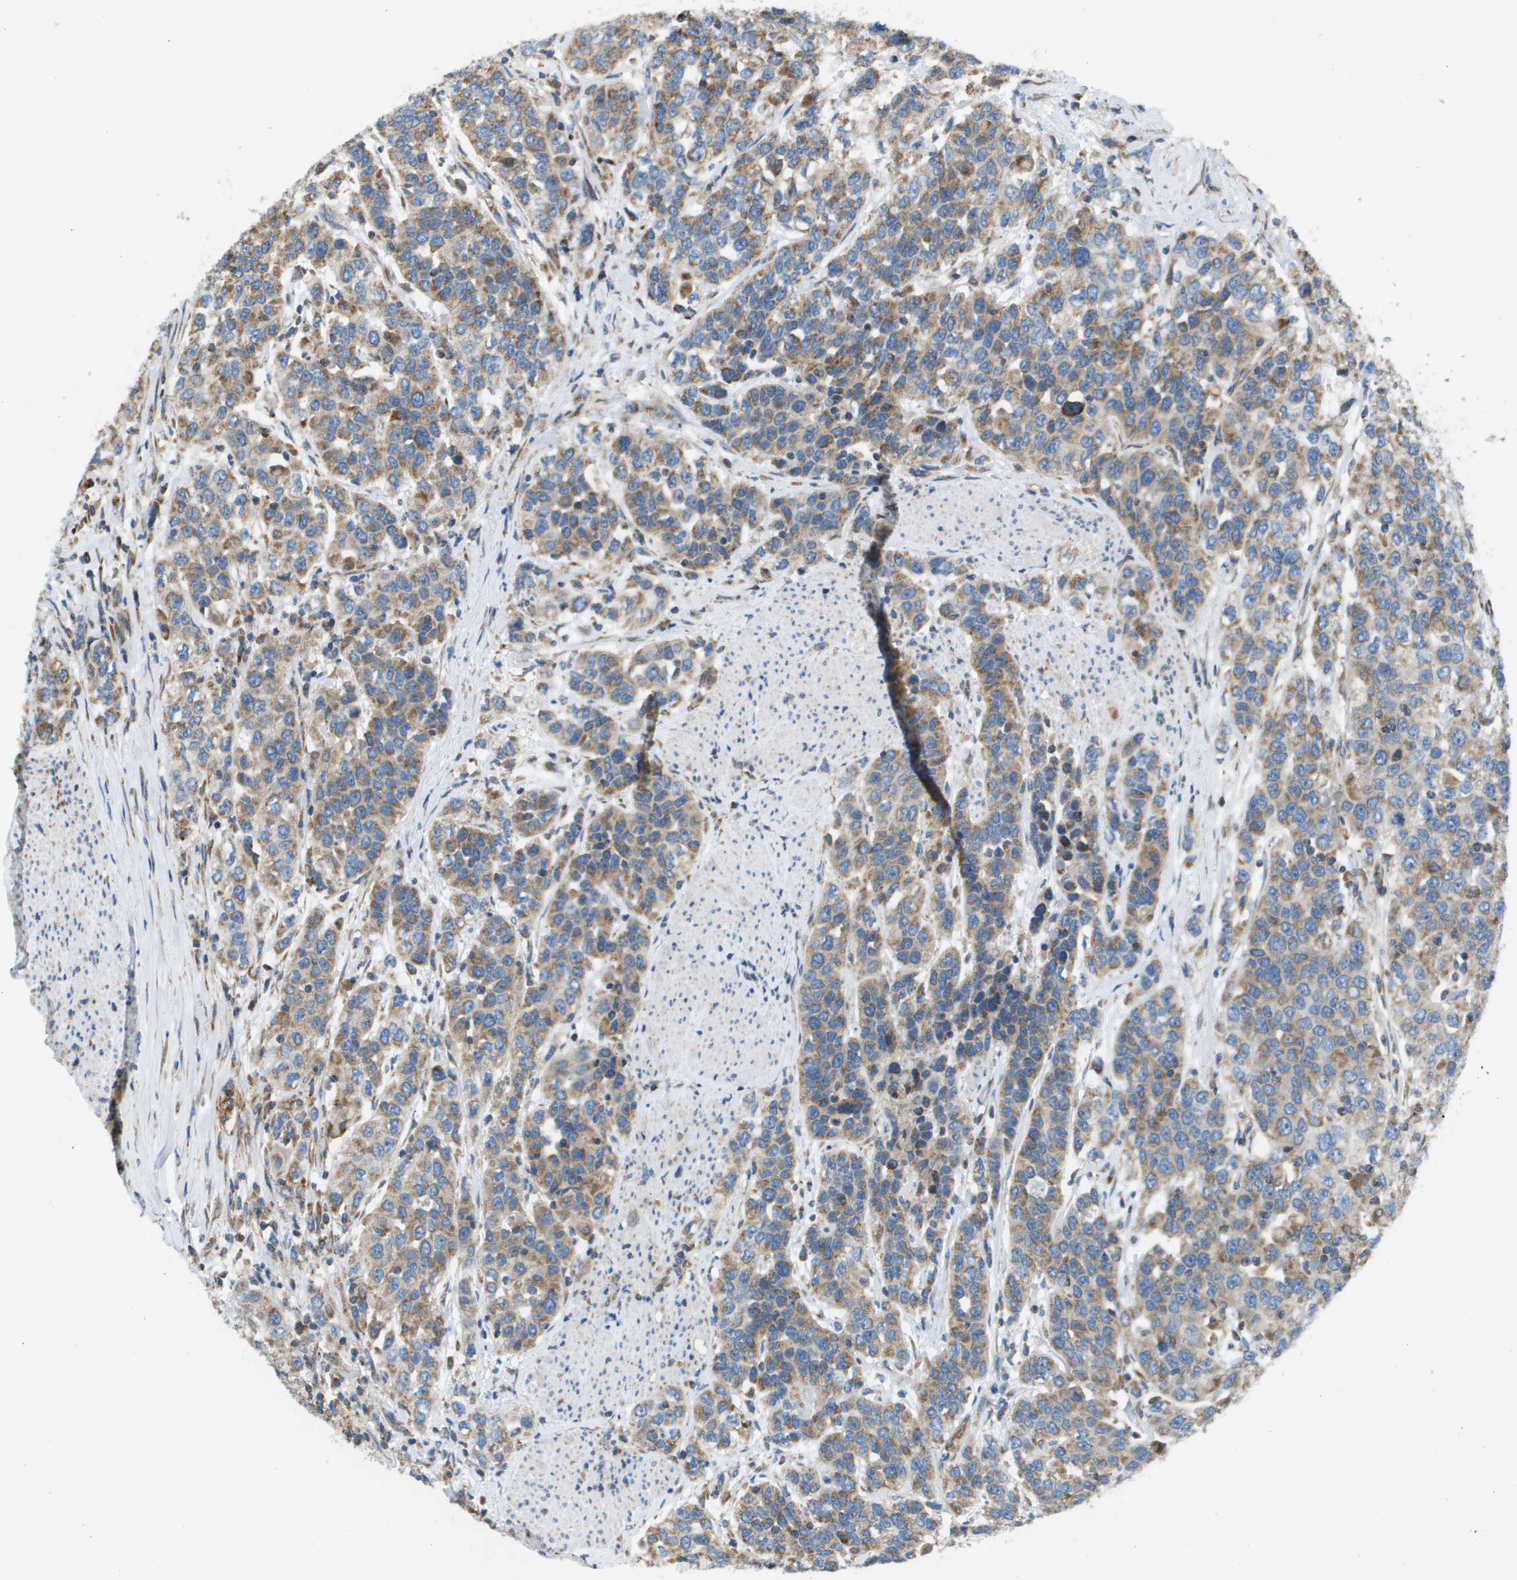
{"staining": {"intensity": "moderate", "quantity": ">75%", "location": "cytoplasmic/membranous"}, "tissue": "urothelial cancer", "cell_type": "Tumor cells", "image_type": "cancer", "snomed": [{"axis": "morphology", "description": "Urothelial carcinoma, High grade"}, {"axis": "topography", "description": "Urinary bladder"}], "caption": "DAB (3,3'-diaminobenzidine) immunohistochemical staining of urothelial carcinoma (high-grade) displays moderate cytoplasmic/membranous protein staining in about >75% of tumor cells.", "gene": "TAOK3", "patient": {"sex": "female", "age": 80}}